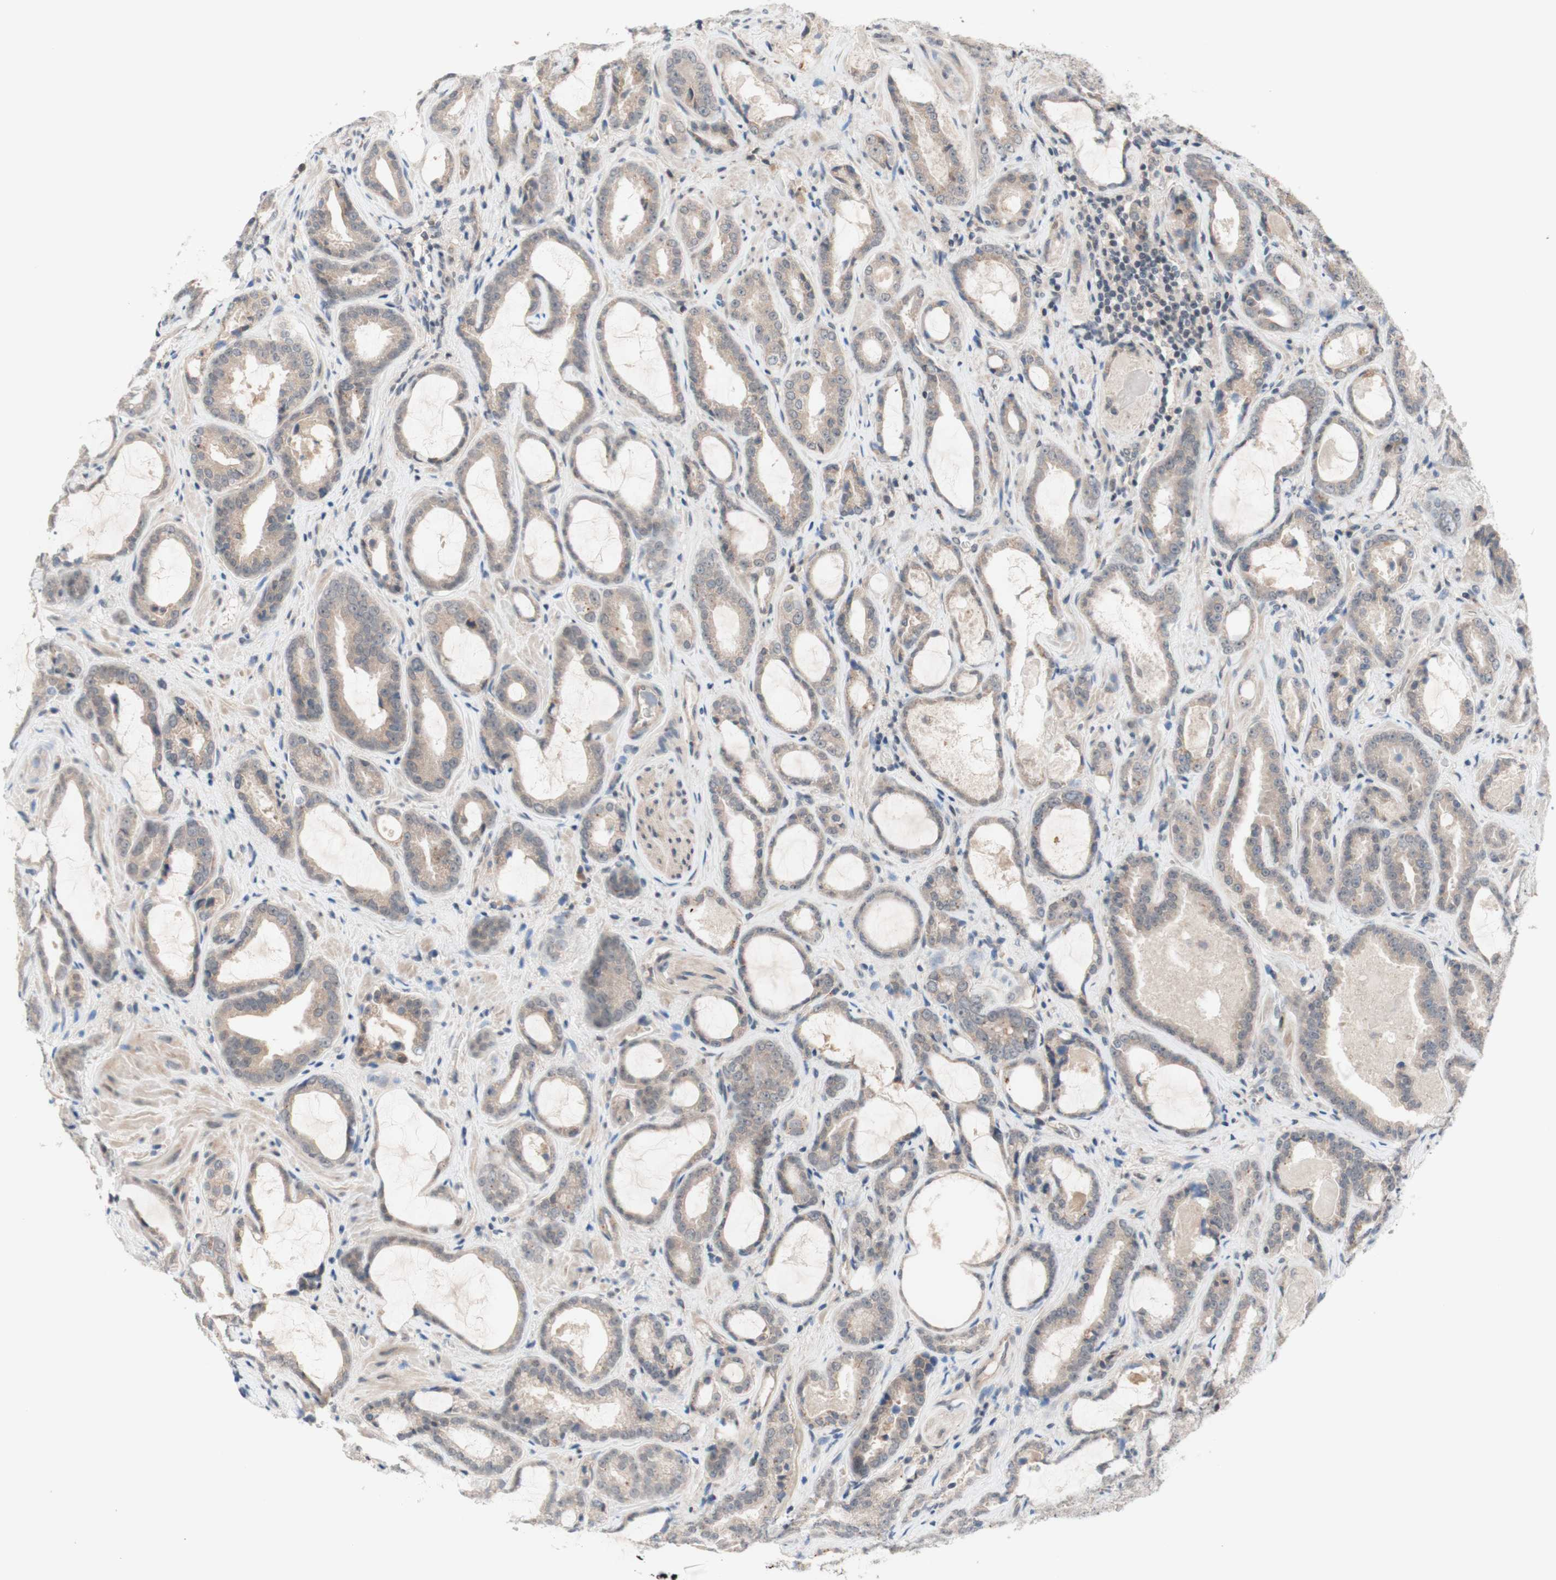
{"staining": {"intensity": "weak", "quantity": ">75%", "location": "cytoplasmic/membranous"}, "tissue": "prostate cancer", "cell_type": "Tumor cells", "image_type": "cancer", "snomed": [{"axis": "morphology", "description": "Adenocarcinoma, Low grade"}, {"axis": "topography", "description": "Prostate"}], "caption": "Protein expression analysis of prostate cancer (low-grade adenocarcinoma) displays weak cytoplasmic/membranous positivity in about >75% of tumor cells.", "gene": "CD55", "patient": {"sex": "male", "age": 60}}